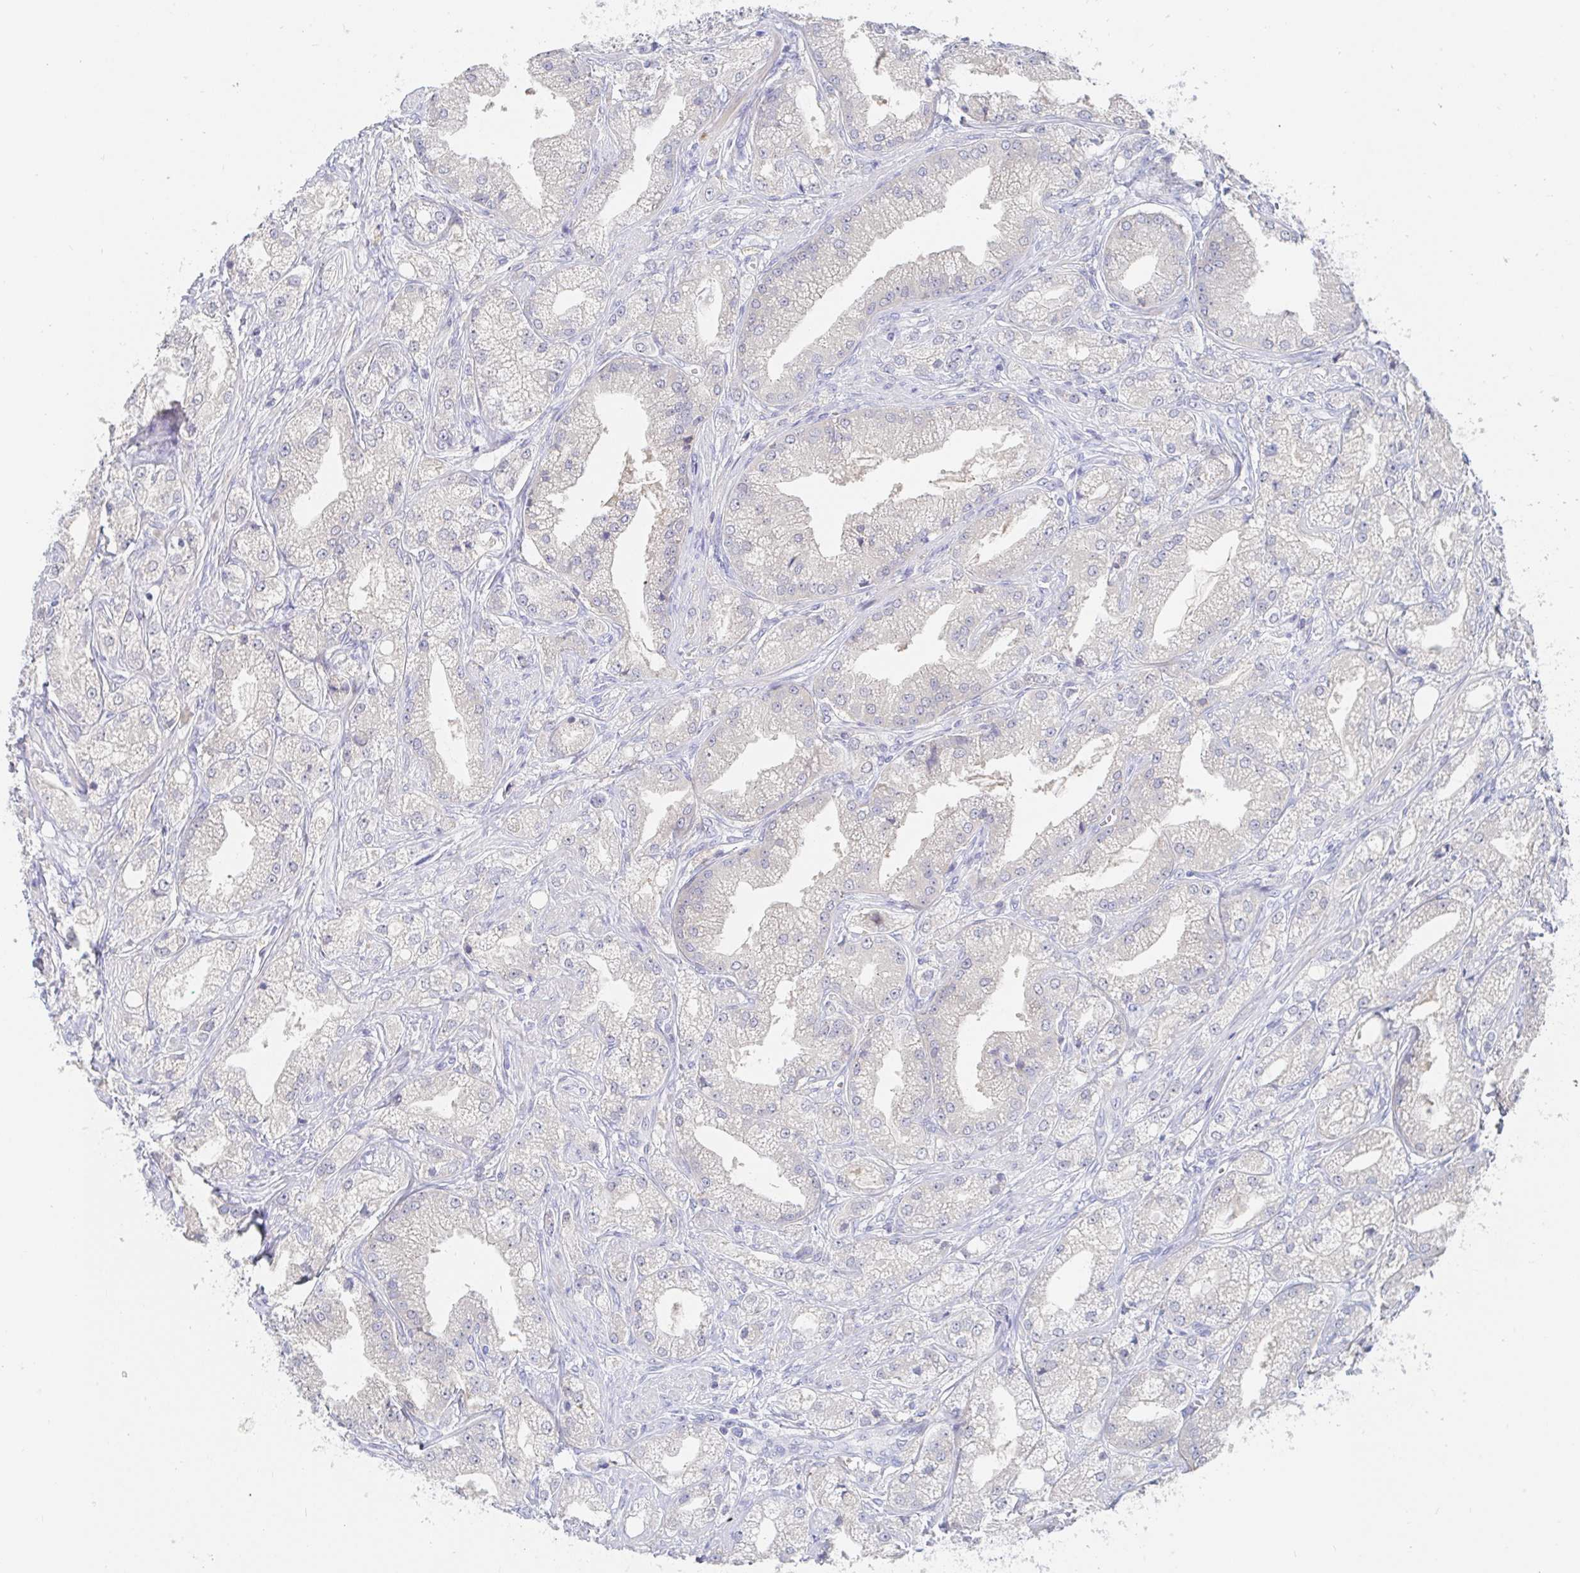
{"staining": {"intensity": "negative", "quantity": "none", "location": "none"}, "tissue": "prostate cancer", "cell_type": "Tumor cells", "image_type": "cancer", "snomed": [{"axis": "morphology", "description": "Adenocarcinoma, High grade"}, {"axis": "topography", "description": "Prostate"}], "caption": "A micrograph of prostate cancer stained for a protein reveals no brown staining in tumor cells. Brightfield microscopy of IHC stained with DAB (brown) and hematoxylin (blue), captured at high magnification.", "gene": "ZNF430", "patient": {"sex": "male", "age": 61}}